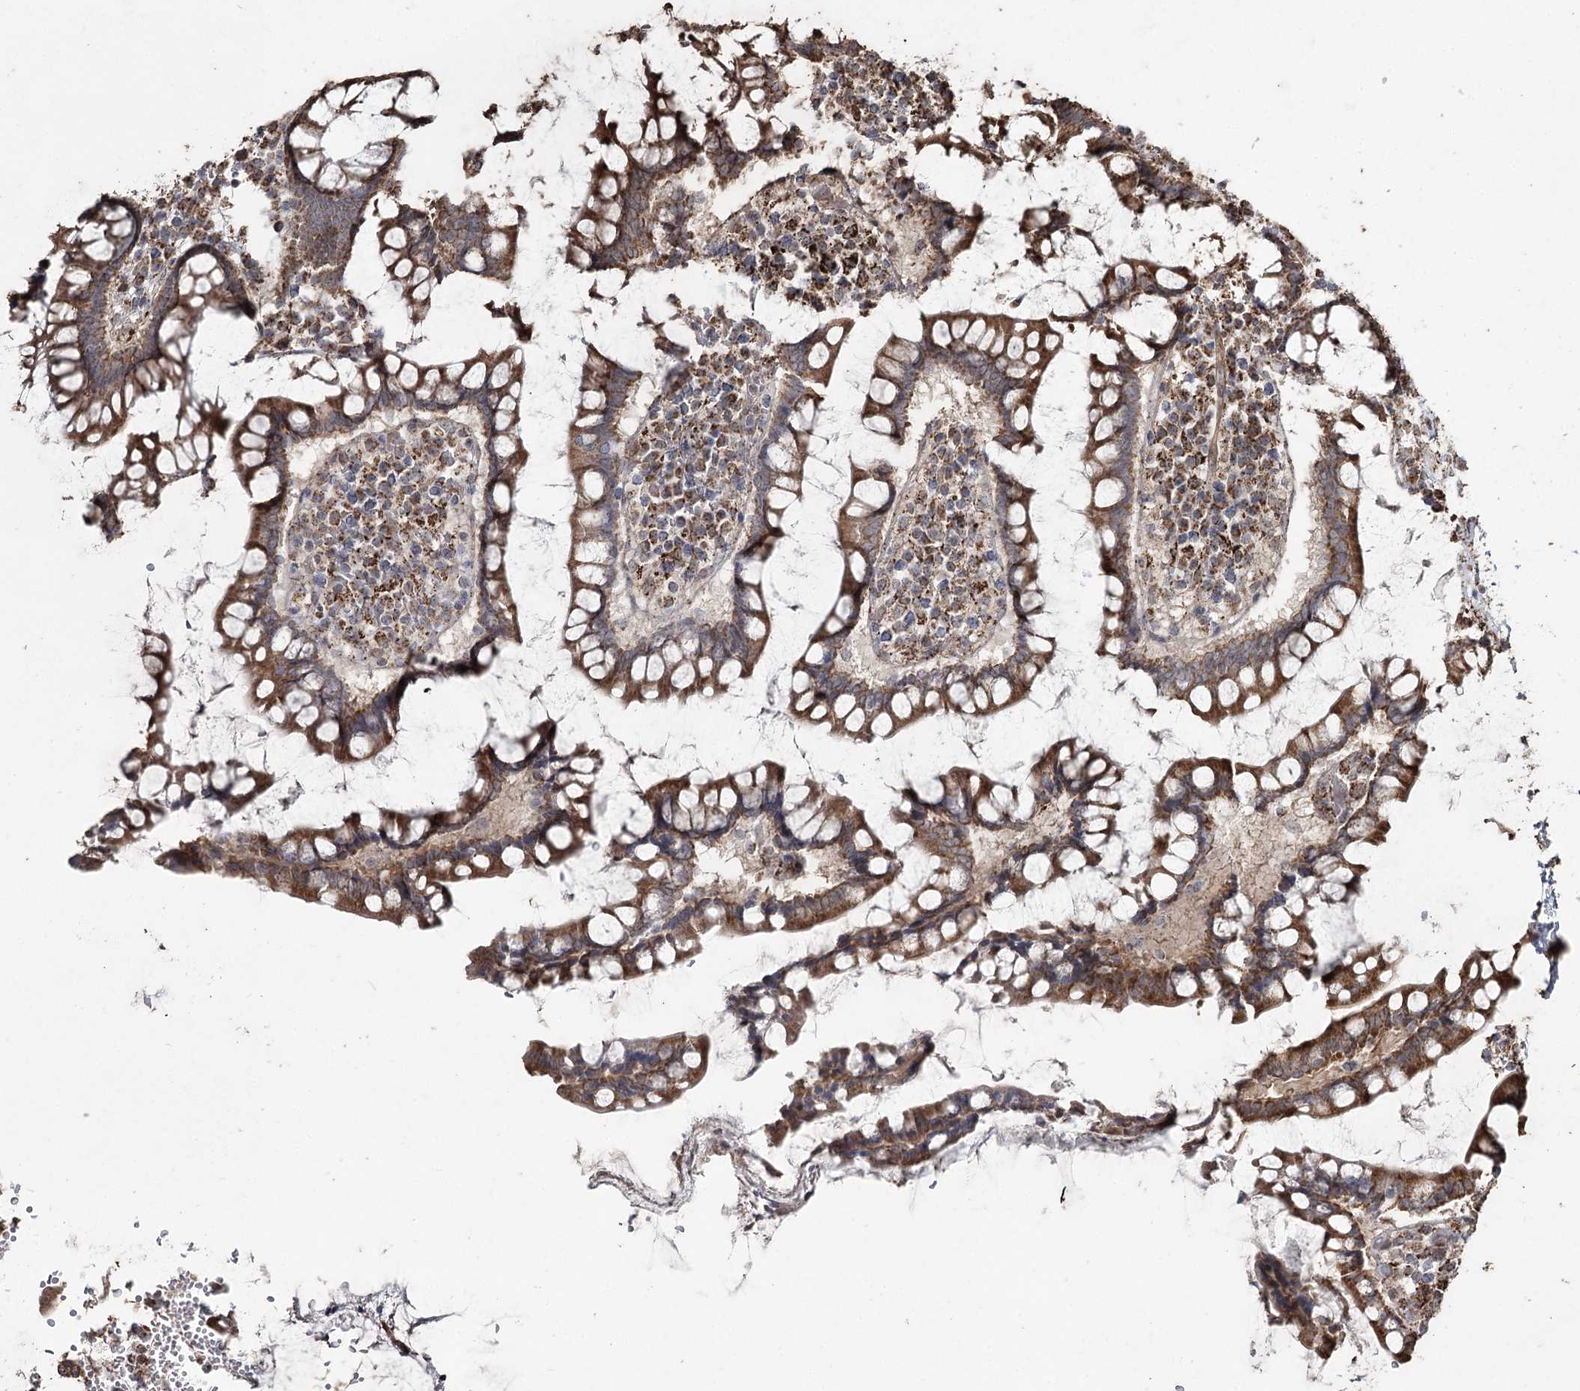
{"staining": {"intensity": "moderate", "quantity": ">75%", "location": "cytoplasmic/membranous"}, "tissue": "colon", "cell_type": "Endothelial cells", "image_type": "normal", "snomed": [{"axis": "morphology", "description": "Normal tissue, NOS"}, {"axis": "topography", "description": "Colon"}], "caption": "Moderate cytoplasmic/membranous staining for a protein is identified in approximately >75% of endothelial cells of unremarkable colon using immunohistochemistry.", "gene": "SLF2", "patient": {"sex": "female", "age": 79}}